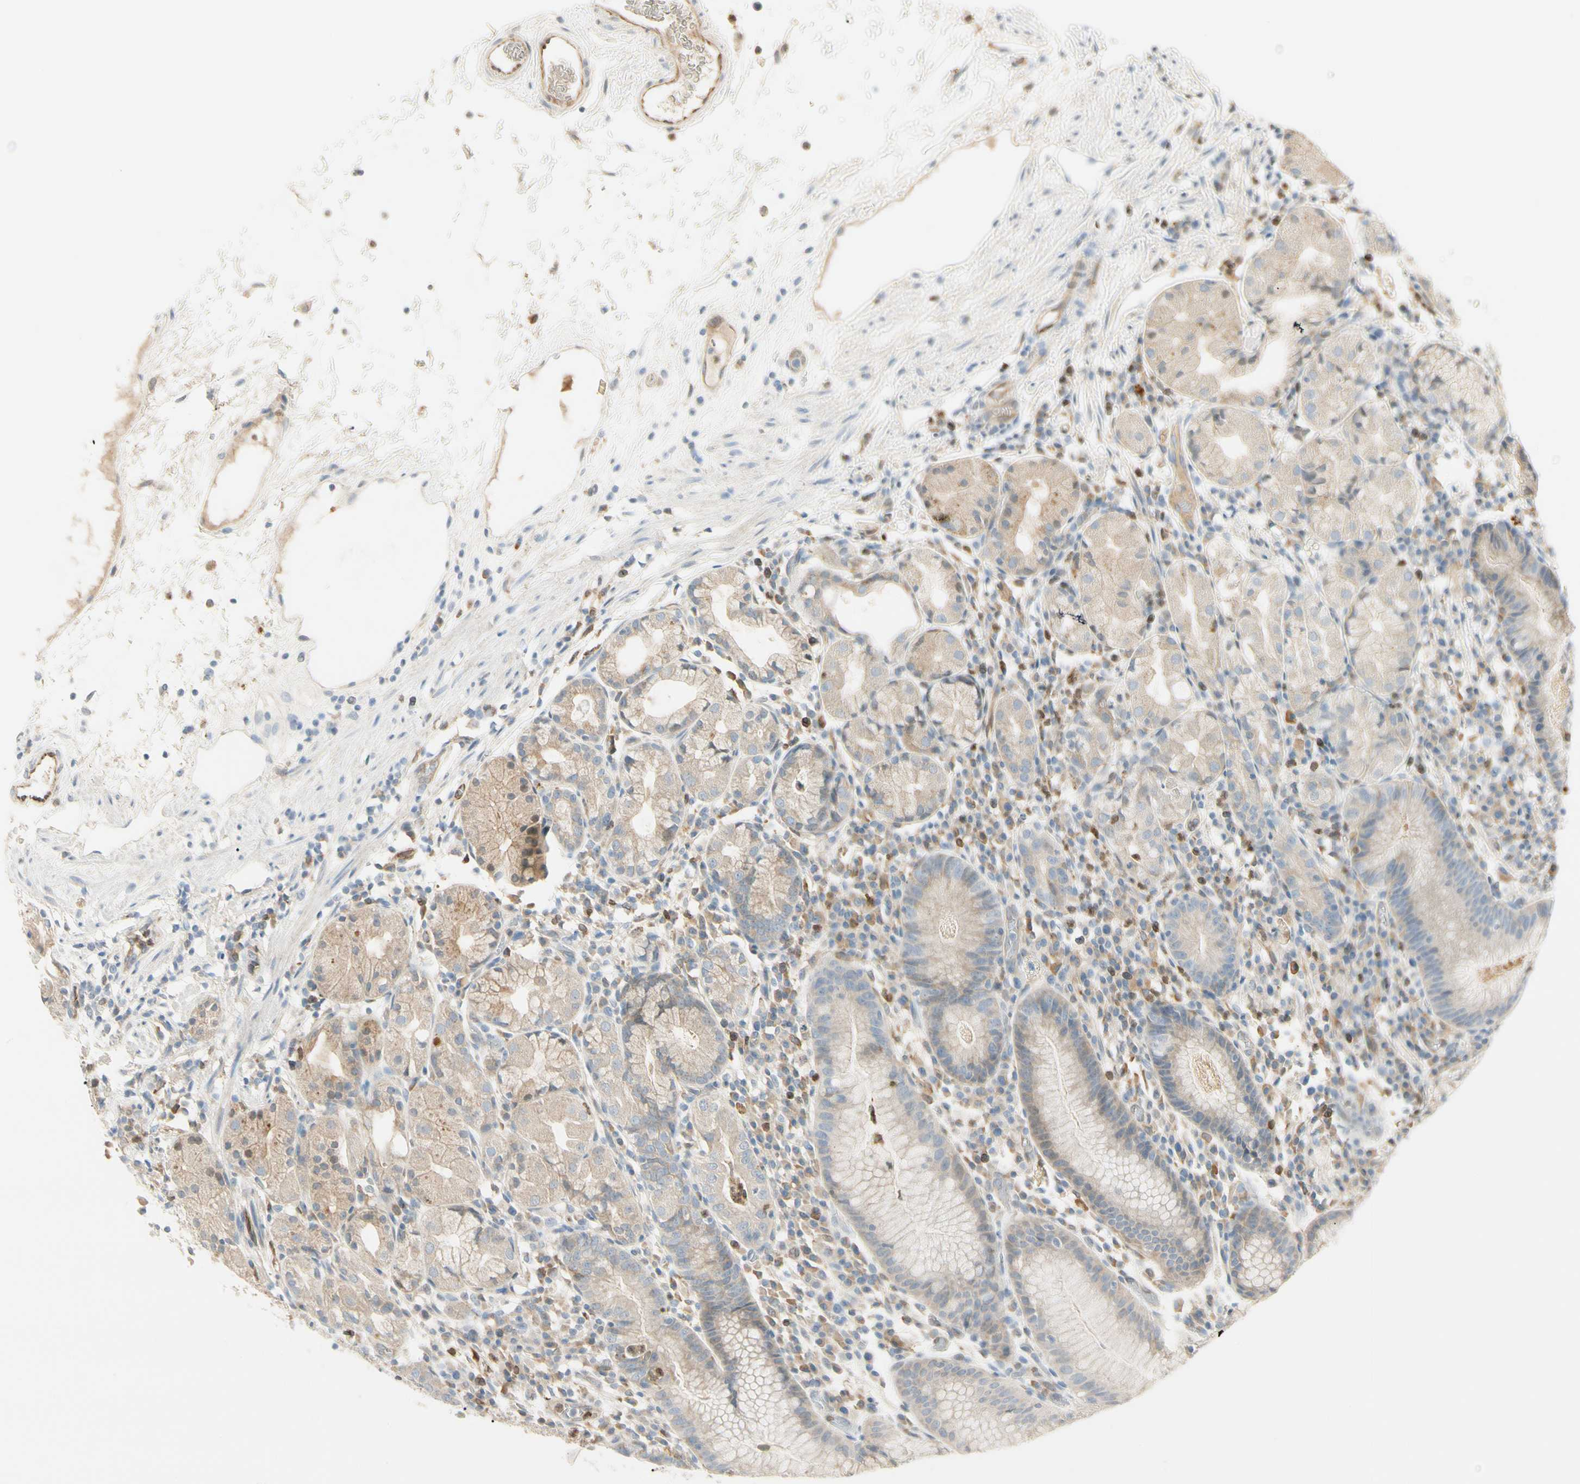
{"staining": {"intensity": "weak", "quantity": "<25%", "location": "cytoplasmic/membranous"}, "tissue": "stomach", "cell_type": "Glandular cells", "image_type": "normal", "snomed": [{"axis": "morphology", "description": "Normal tissue, NOS"}, {"axis": "topography", "description": "Stomach"}, {"axis": "topography", "description": "Stomach, lower"}], "caption": "Glandular cells are negative for protein expression in benign human stomach. The staining is performed using DAB (3,3'-diaminobenzidine) brown chromogen with nuclei counter-stained in using hematoxylin.", "gene": "LPCAT2", "patient": {"sex": "female", "age": 75}}